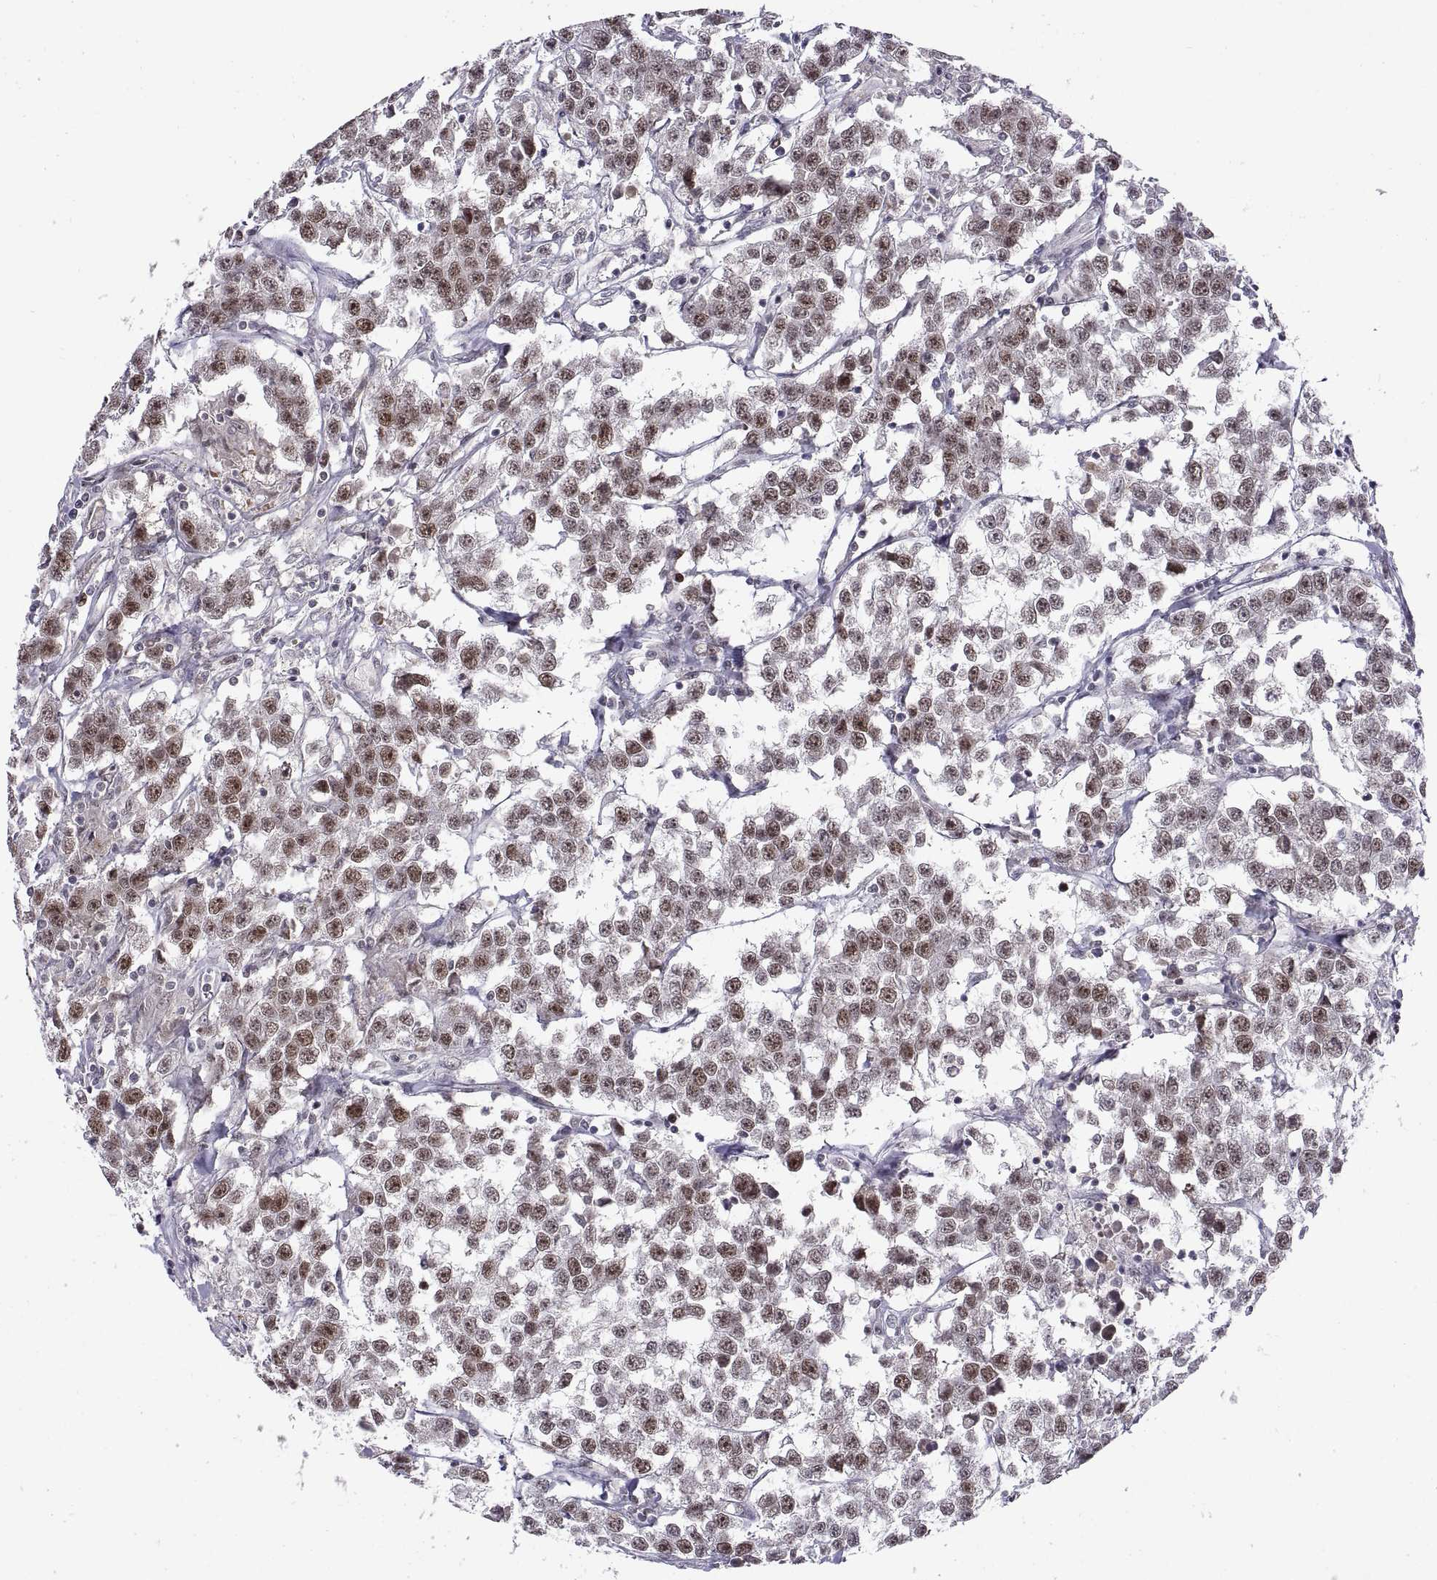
{"staining": {"intensity": "moderate", "quantity": ">75%", "location": "nuclear"}, "tissue": "testis cancer", "cell_type": "Tumor cells", "image_type": "cancer", "snomed": [{"axis": "morphology", "description": "Seminoma, NOS"}, {"axis": "topography", "description": "Testis"}], "caption": "An image showing moderate nuclear expression in about >75% of tumor cells in testis cancer, as visualized by brown immunohistochemical staining.", "gene": "CHFR", "patient": {"sex": "male", "age": 59}}